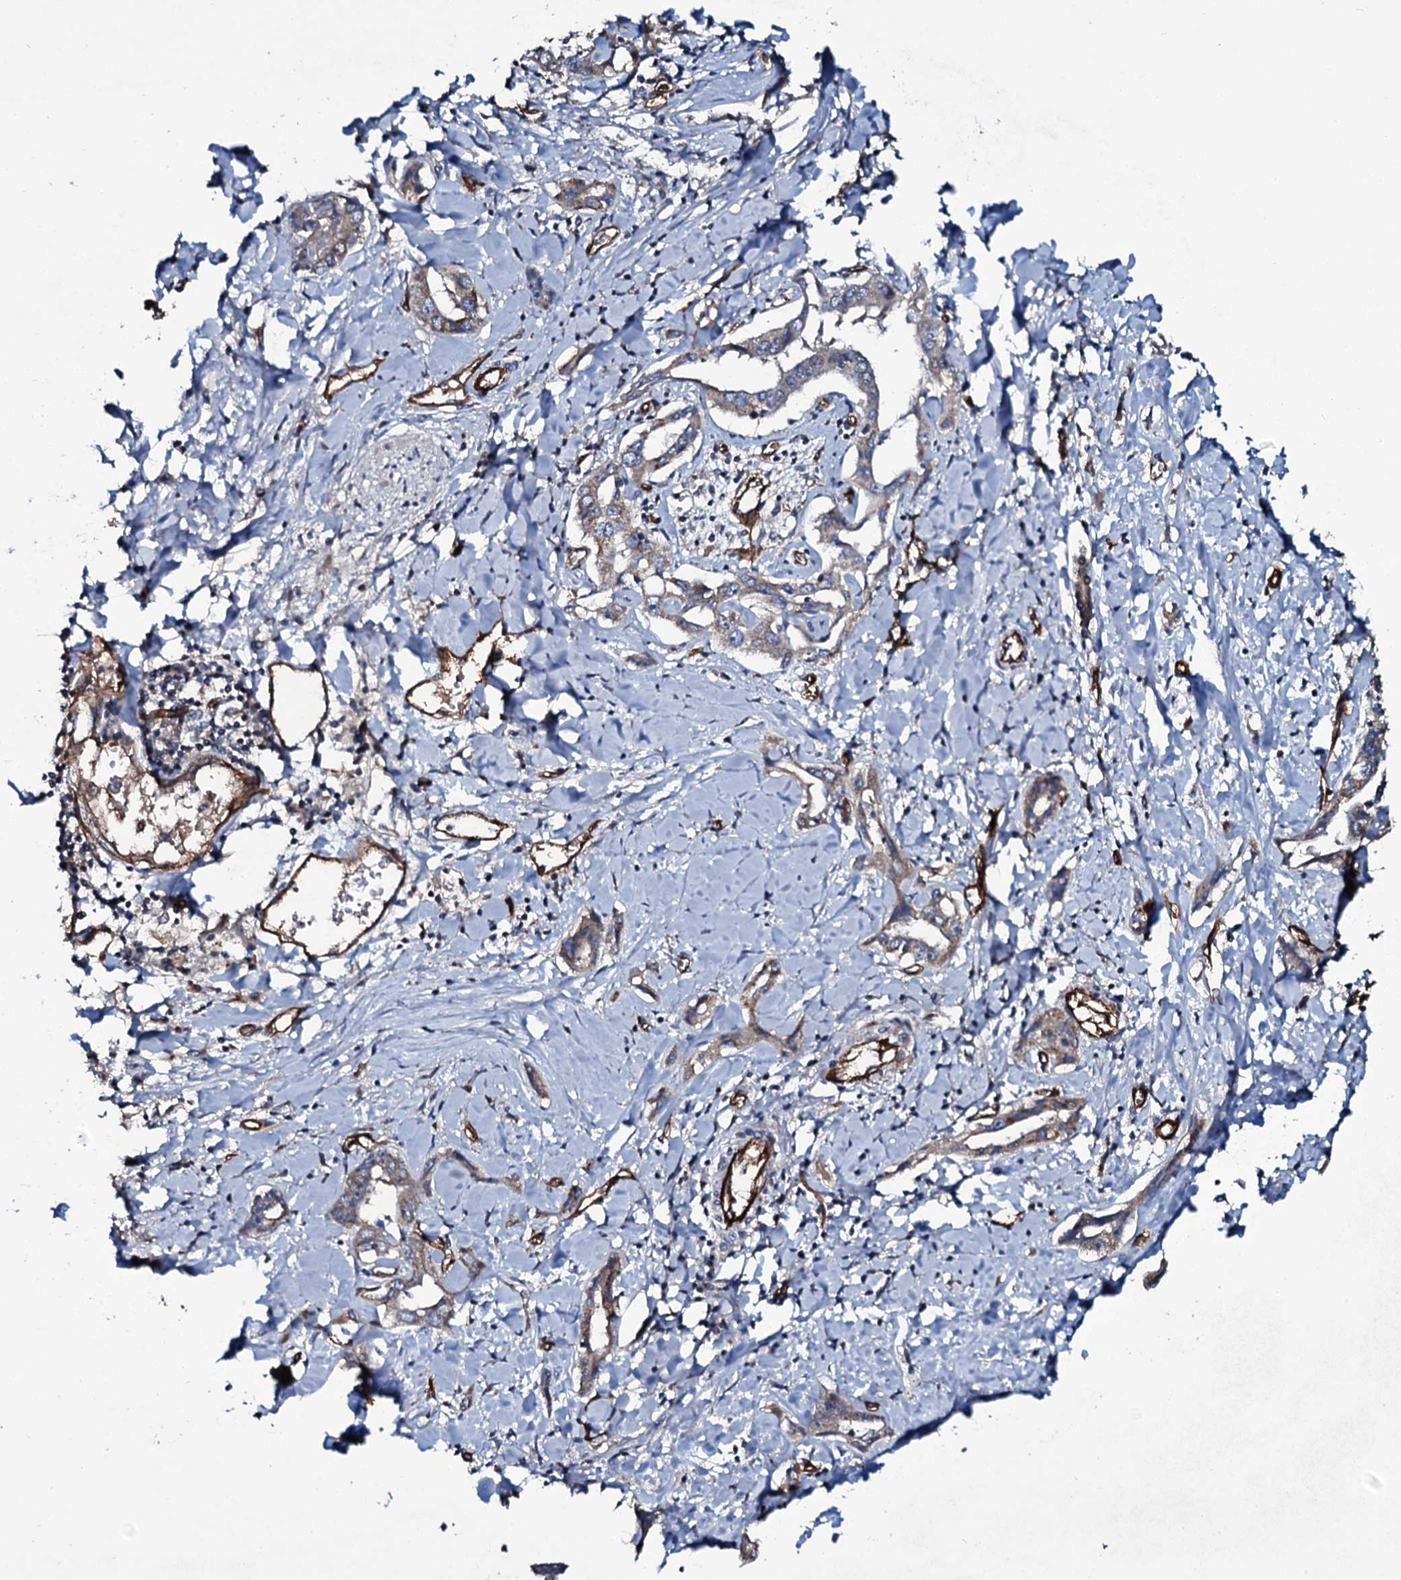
{"staining": {"intensity": "weak", "quantity": "25%-75%", "location": "cytoplasmic/membranous"}, "tissue": "liver cancer", "cell_type": "Tumor cells", "image_type": "cancer", "snomed": [{"axis": "morphology", "description": "Cholangiocarcinoma"}, {"axis": "topography", "description": "Liver"}], "caption": "A brown stain shows weak cytoplasmic/membranous staining of a protein in human cholangiocarcinoma (liver) tumor cells.", "gene": "CLEC14A", "patient": {"sex": "male", "age": 59}}